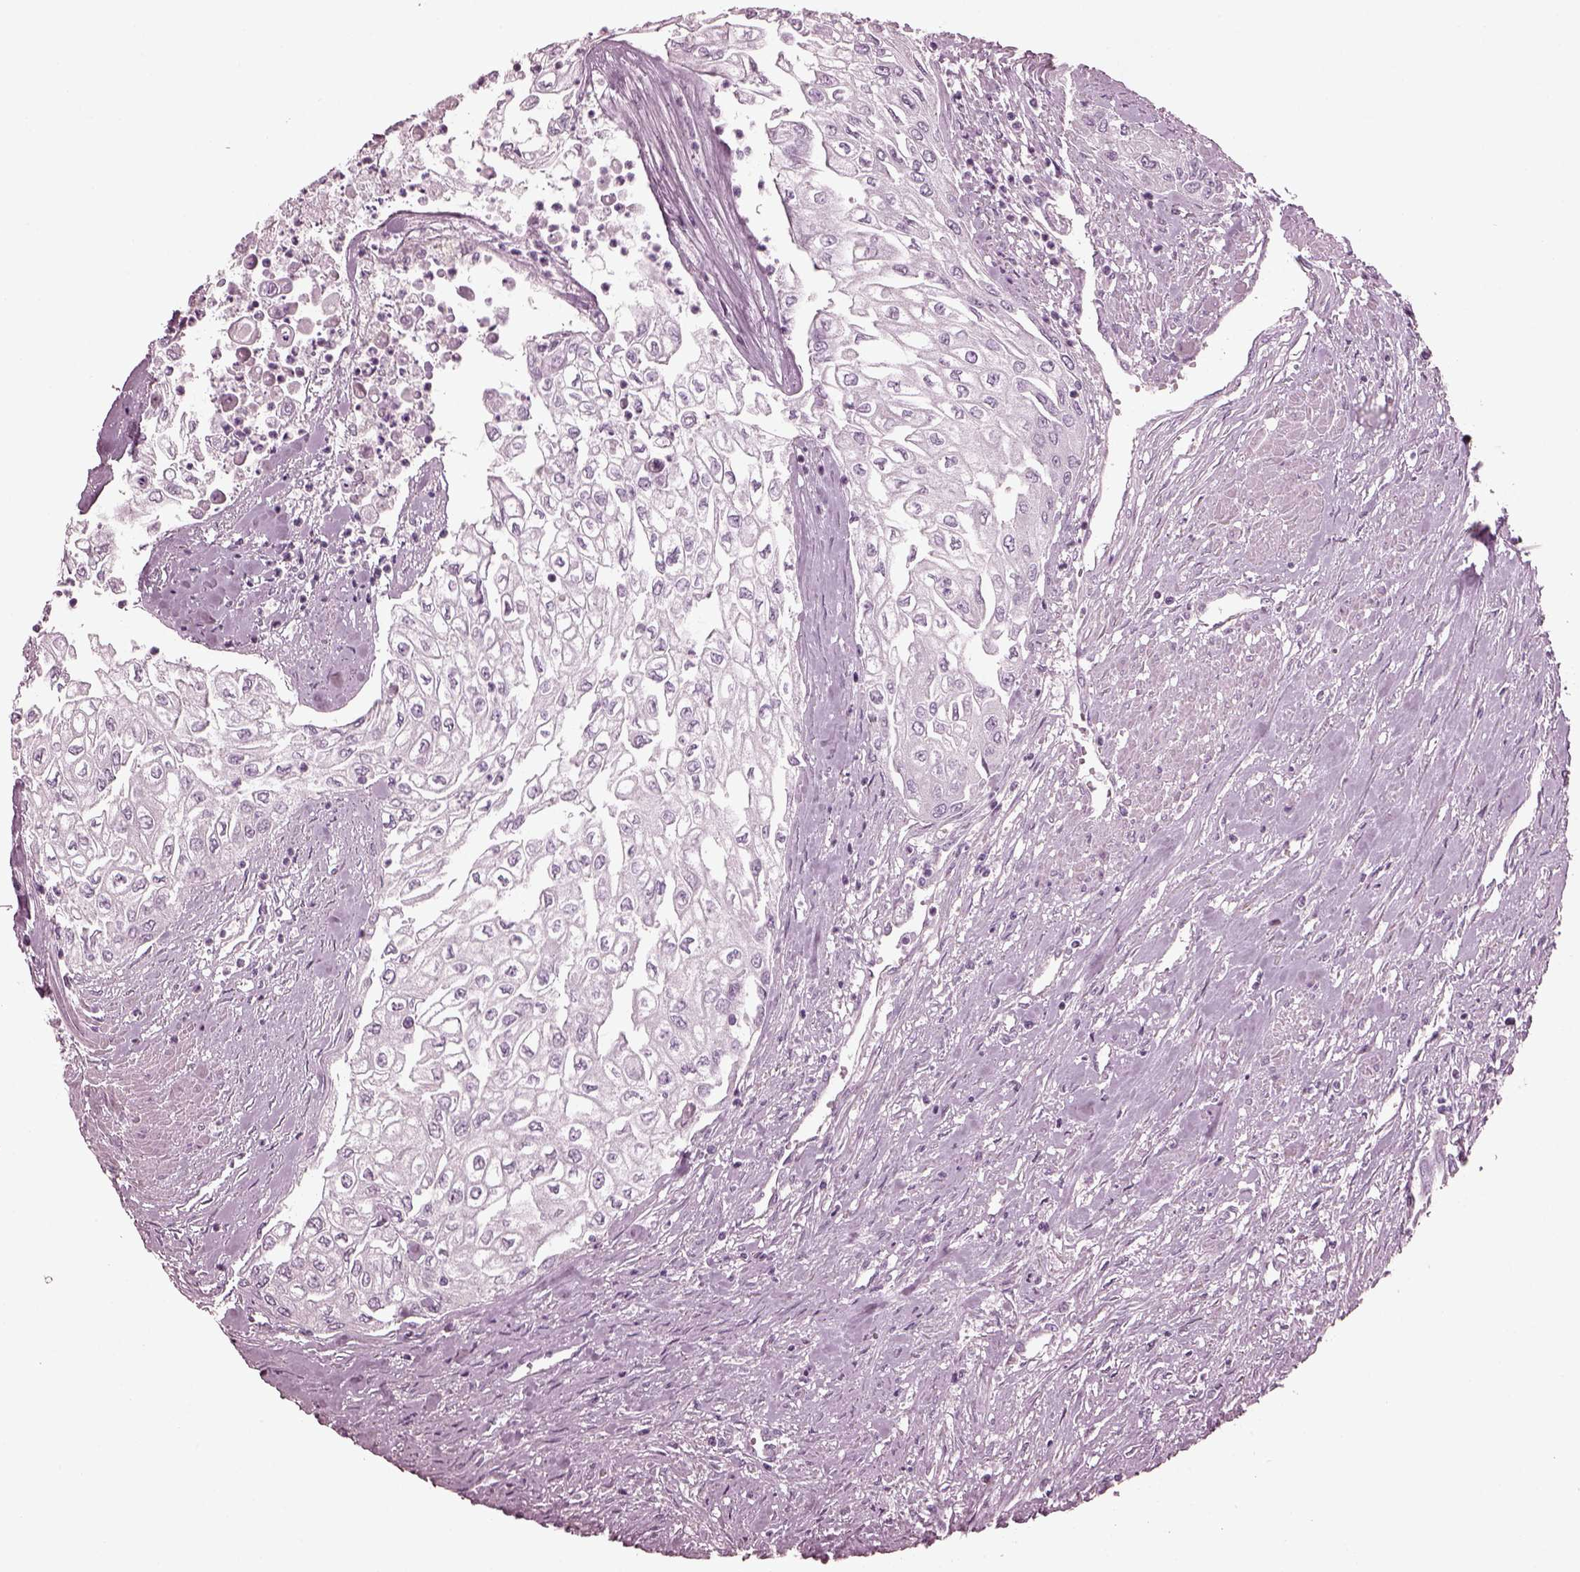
{"staining": {"intensity": "negative", "quantity": "none", "location": "none"}, "tissue": "urothelial cancer", "cell_type": "Tumor cells", "image_type": "cancer", "snomed": [{"axis": "morphology", "description": "Urothelial carcinoma, High grade"}, {"axis": "topography", "description": "Urinary bladder"}], "caption": "Immunohistochemistry (IHC) micrograph of human urothelial cancer stained for a protein (brown), which shows no staining in tumor cells.", "gene": "GDF11", "patient": {"sex": "male", "age": 62}}